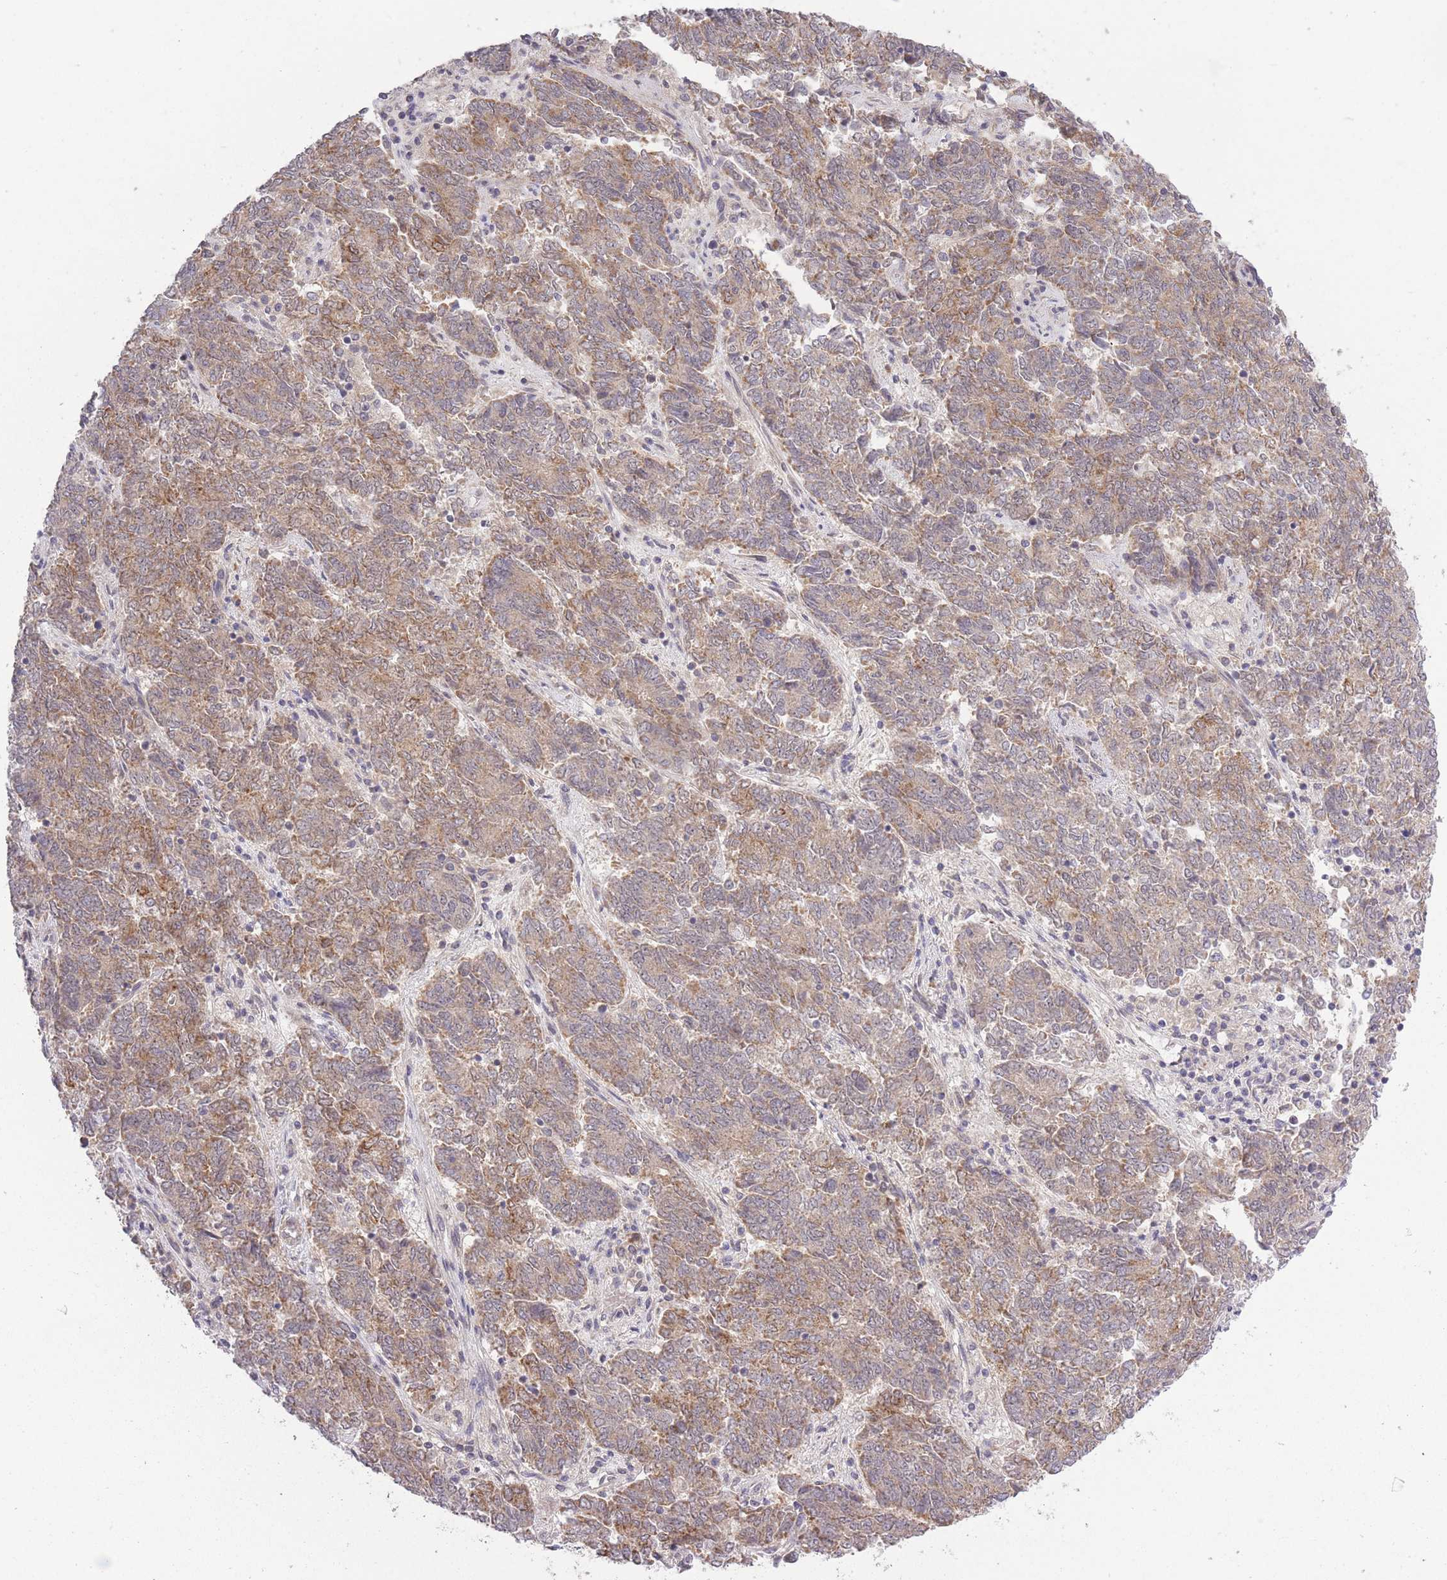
{"staining": {"intensity": "moderate", "quantity": "25%-75%", "location": "cytoplasmic/membranous"}, "tissue": "endometrial cancer", "cell_type": "Tumor cells", "image_type": "cancer", "snomed": [{"axis": "morphology", "description": "Adenocarcinoma, NOS"}, {"axis": "topography", "description": "Endometrium"}], "caption": "High-magnification brightfield microscopy of endometrial adenocarcinoma stained with DAB (brown) and counterstained with hematoxylin (blue). tumor cells exhibit moderate cytoplasmic/membranous expression is seen in approximately25%-75% of cells.", "gene": "ELOA2", "patient": {"sex": "female", "age": 80}}